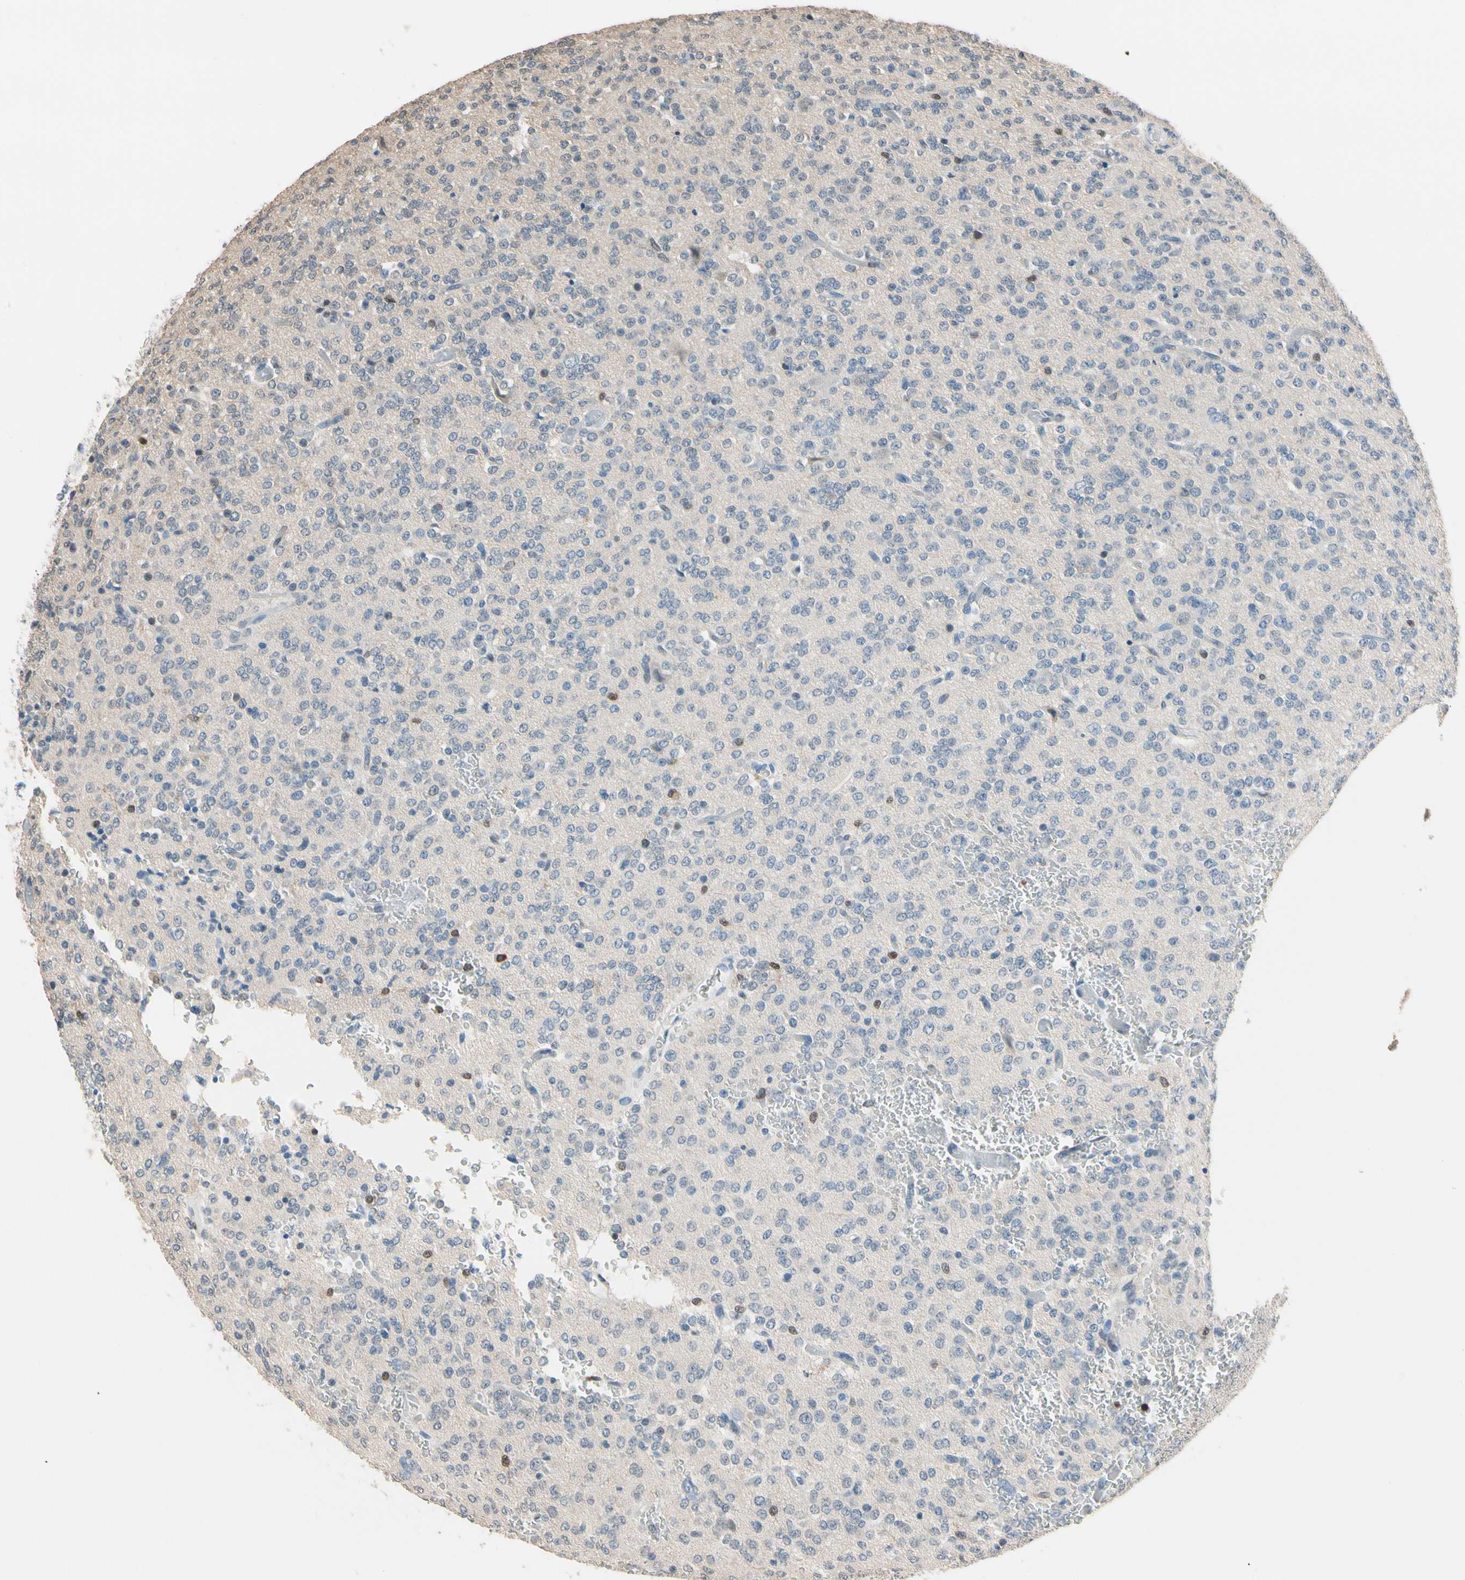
{"staining": {"intensity": "negative", "quantity": "none", "location": "none"}, "tissue": "glioma", "cell_type": "Tumor cells", "image_type": "cancer", "snomed": [{"axis": "morphology", "description": "Glioma, malignant, Low grade"}, {"axis": "topography", "description": "Brain"}], "caption": "This is an immunohistochemistry (IHC) histopathology image of human malignant glioma (low-grade). There is no positivity in tumor cells.", "gene": "NFATC2", "patient": {"sex": "male", "age": 38}}